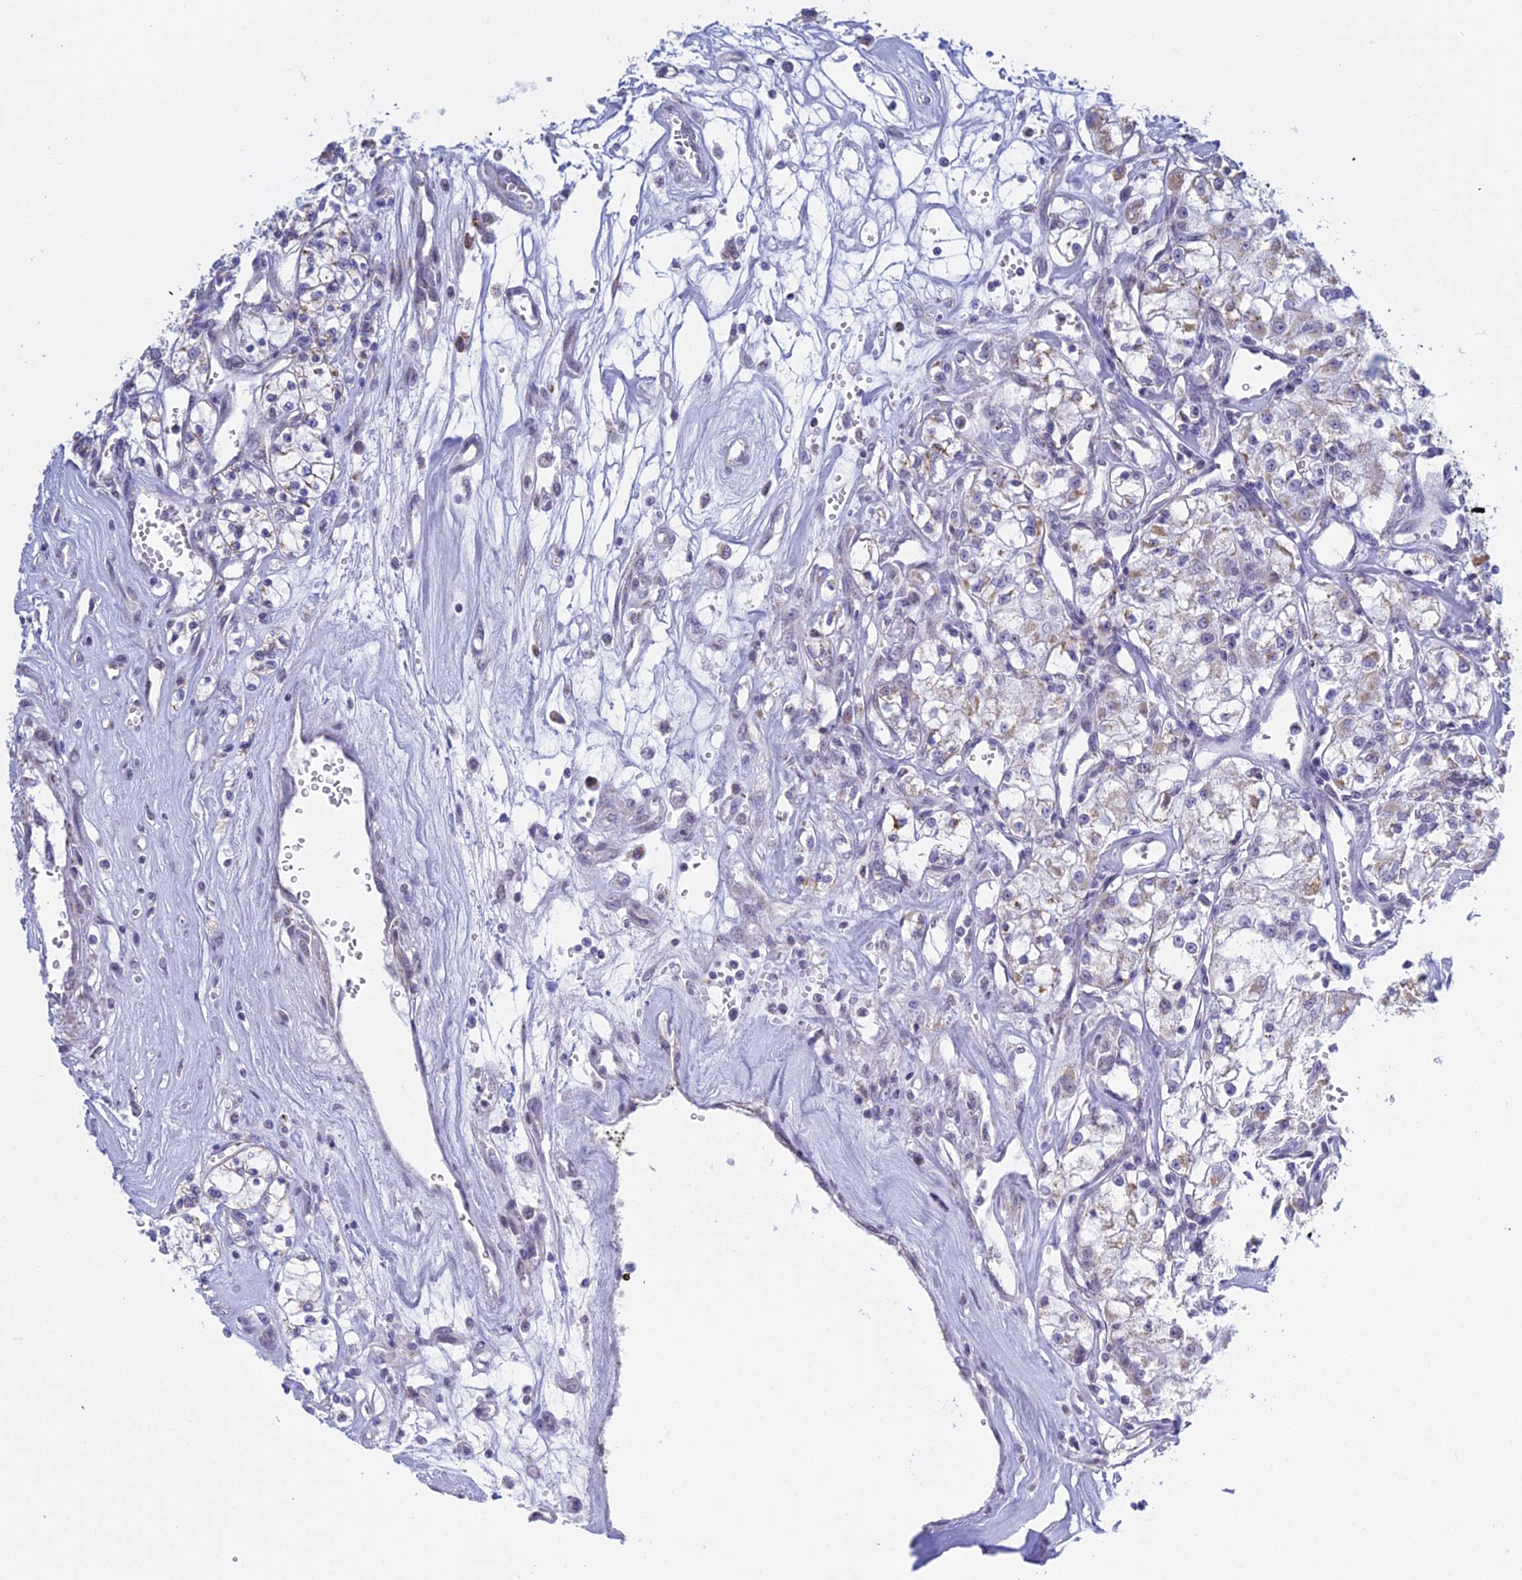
{"staining": {"intensity": "weak", "quantity": "<25%", "location": "cytoplasmic/membranous"}, "tissue": "renal cancer", "cell_type": "Tumor cells", "image_type": "cancer", "snomed": [{"axis": "morphology", "description": "Adenocarcinoma, NOS"}, {"axis": "topography", "description": "Kidney"}], "caption": "Tumor cells show no significant protein expression in renal cancer (adenocarcinoma).", "gene": "KLF14", "patient": {"sex": "female", "age": 59}}